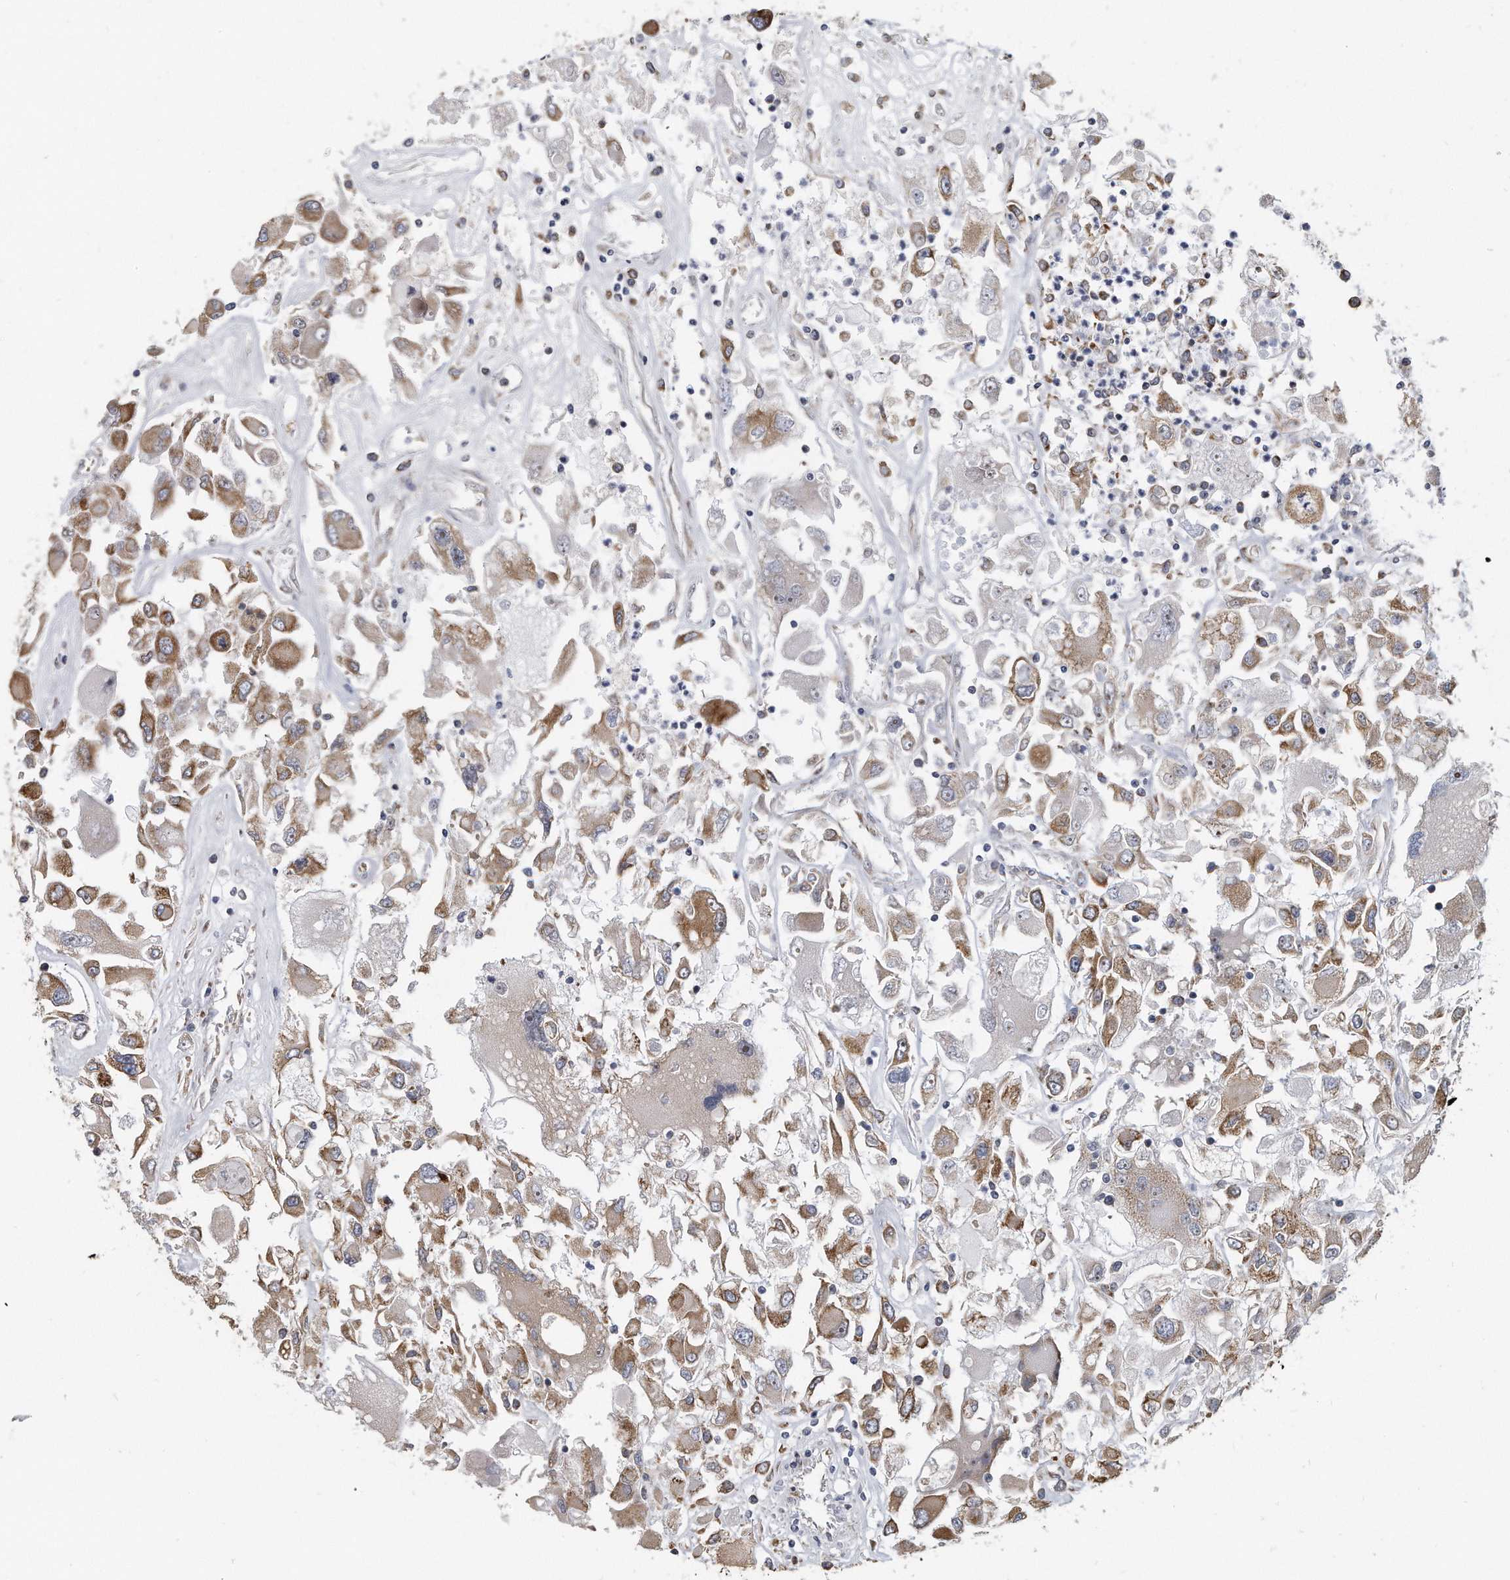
{"staining": {"intensity": "moderate", "quantity": ">75%", "location": "cytoplasmic/membranous"}, "tissue": "renal cancer", "cell_type": "Tumor cells", "image_type": "cancer", "snomed": [{"axis": "morphology", "description": "Adenocarcinoma, NOS"}, {"axis": "topography", "description": "Kidney"}], "caption": "A photomicrograph of adenocarcinoma (renal) stained for a protein demonstrates moderate cytoplasmic/membranous brown staining in tumor cells.", "gene": "CCDC47", "patient": {"sex": "female", "age": 52}}